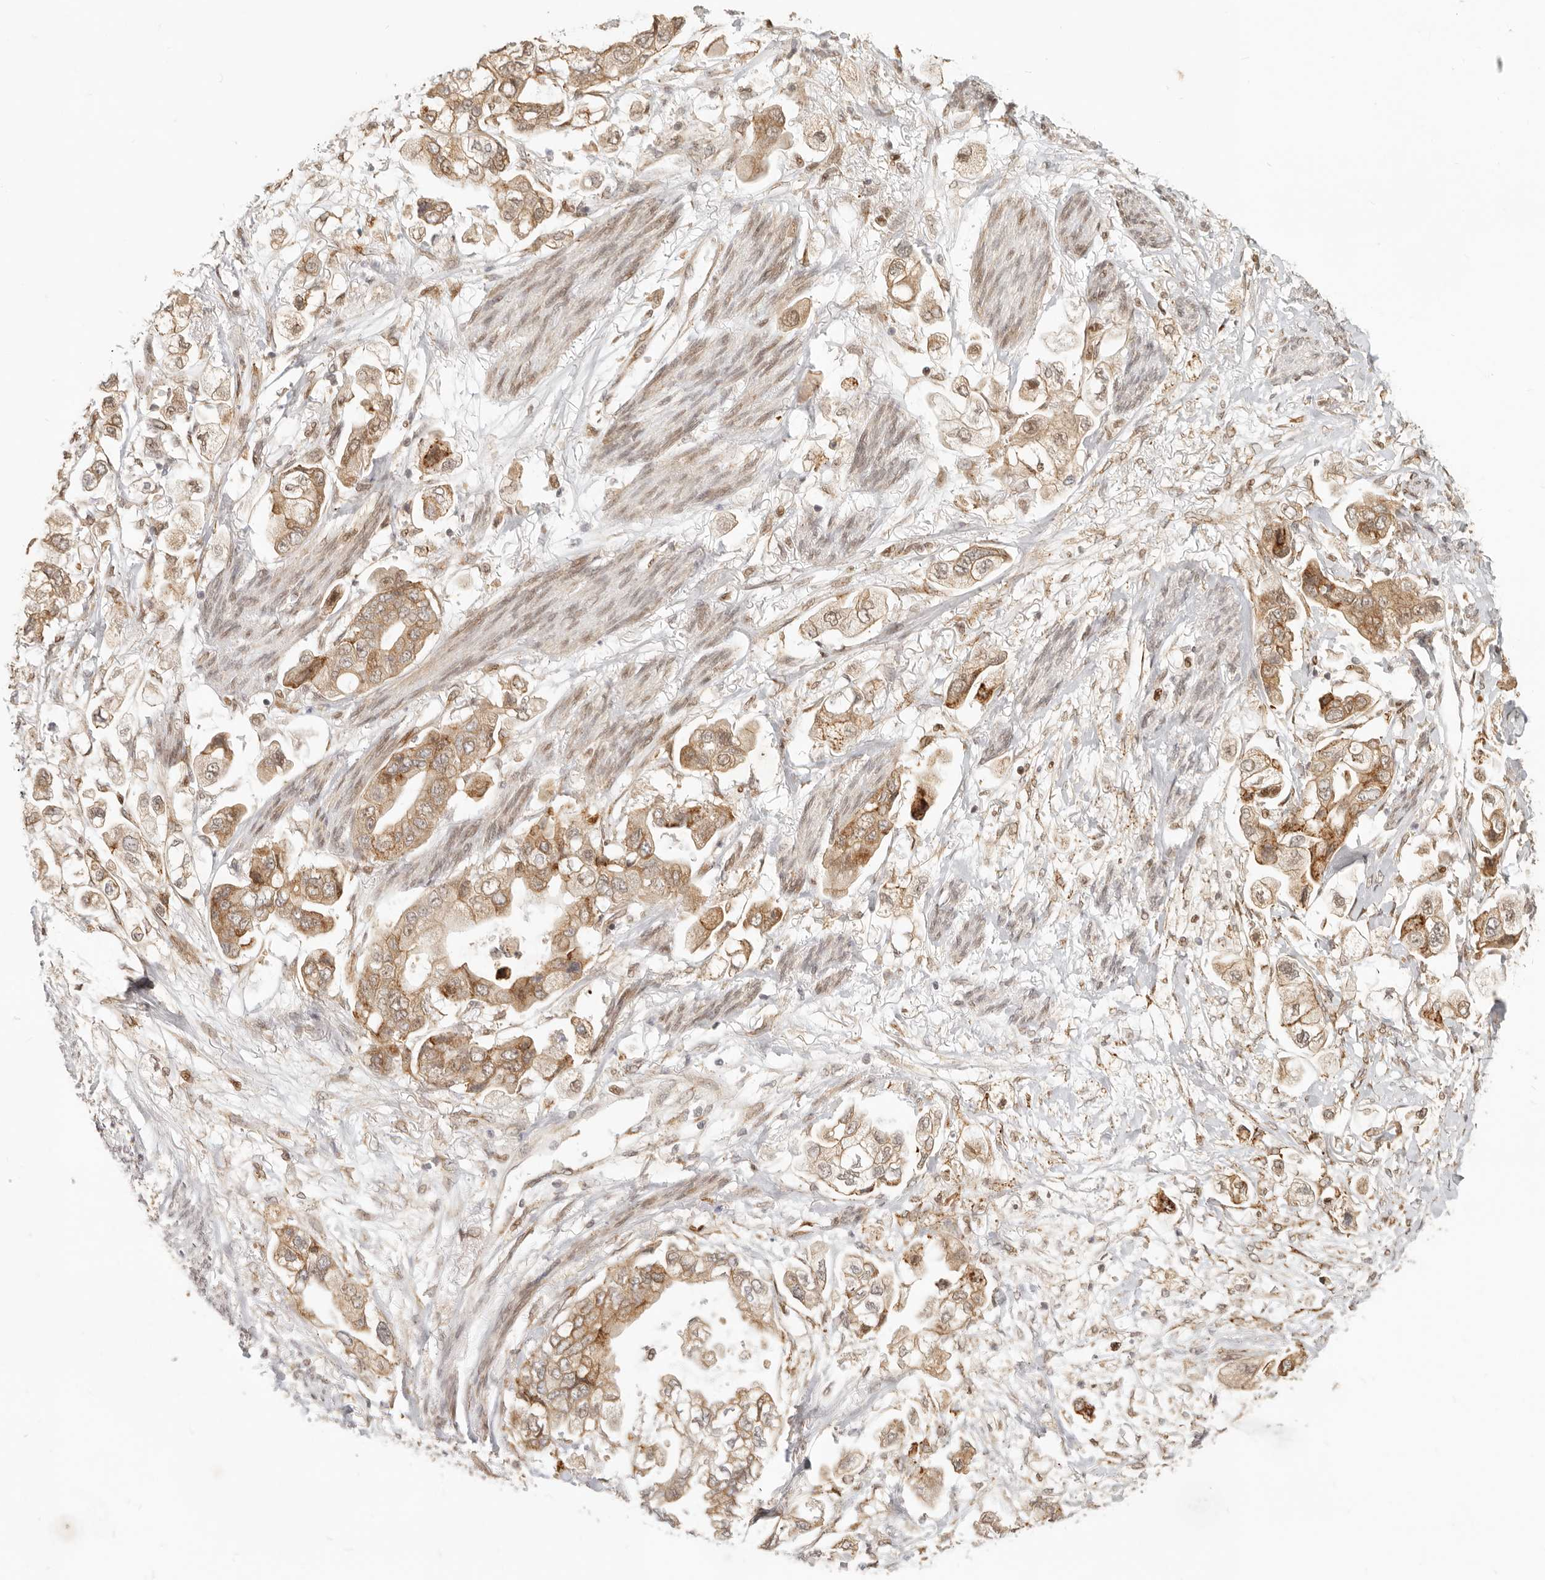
{"staining": {"intensity": "moderate", "quantity": ">75%", "location": "cytoplasmic/membranous,nuclear"}, "tissue": "stomach cancer", "cell_type": "Tumor cells", "image_type": "cancer", "snomed": [{"axis": "morphology", "description": "Adenocarcinoma, NOS"}, {"axis": "topography", "description": "Stomach"}], "caption": "Immunohistochemistry (IHC) staining of stomach cancer, which reveals medium levels of moderate cytoplasmic/membranous and nuclear positivity in about >75% of tumor cells indicating moderate cytoplasmic/membranous and nuclear protein positivity. The staining was performed using DAB (brown) for protein detection and nuclei were counterstained in hematoxylin (blue).", "gene": "TUFT1", "patient": {"sex": "male", "age": 62}}